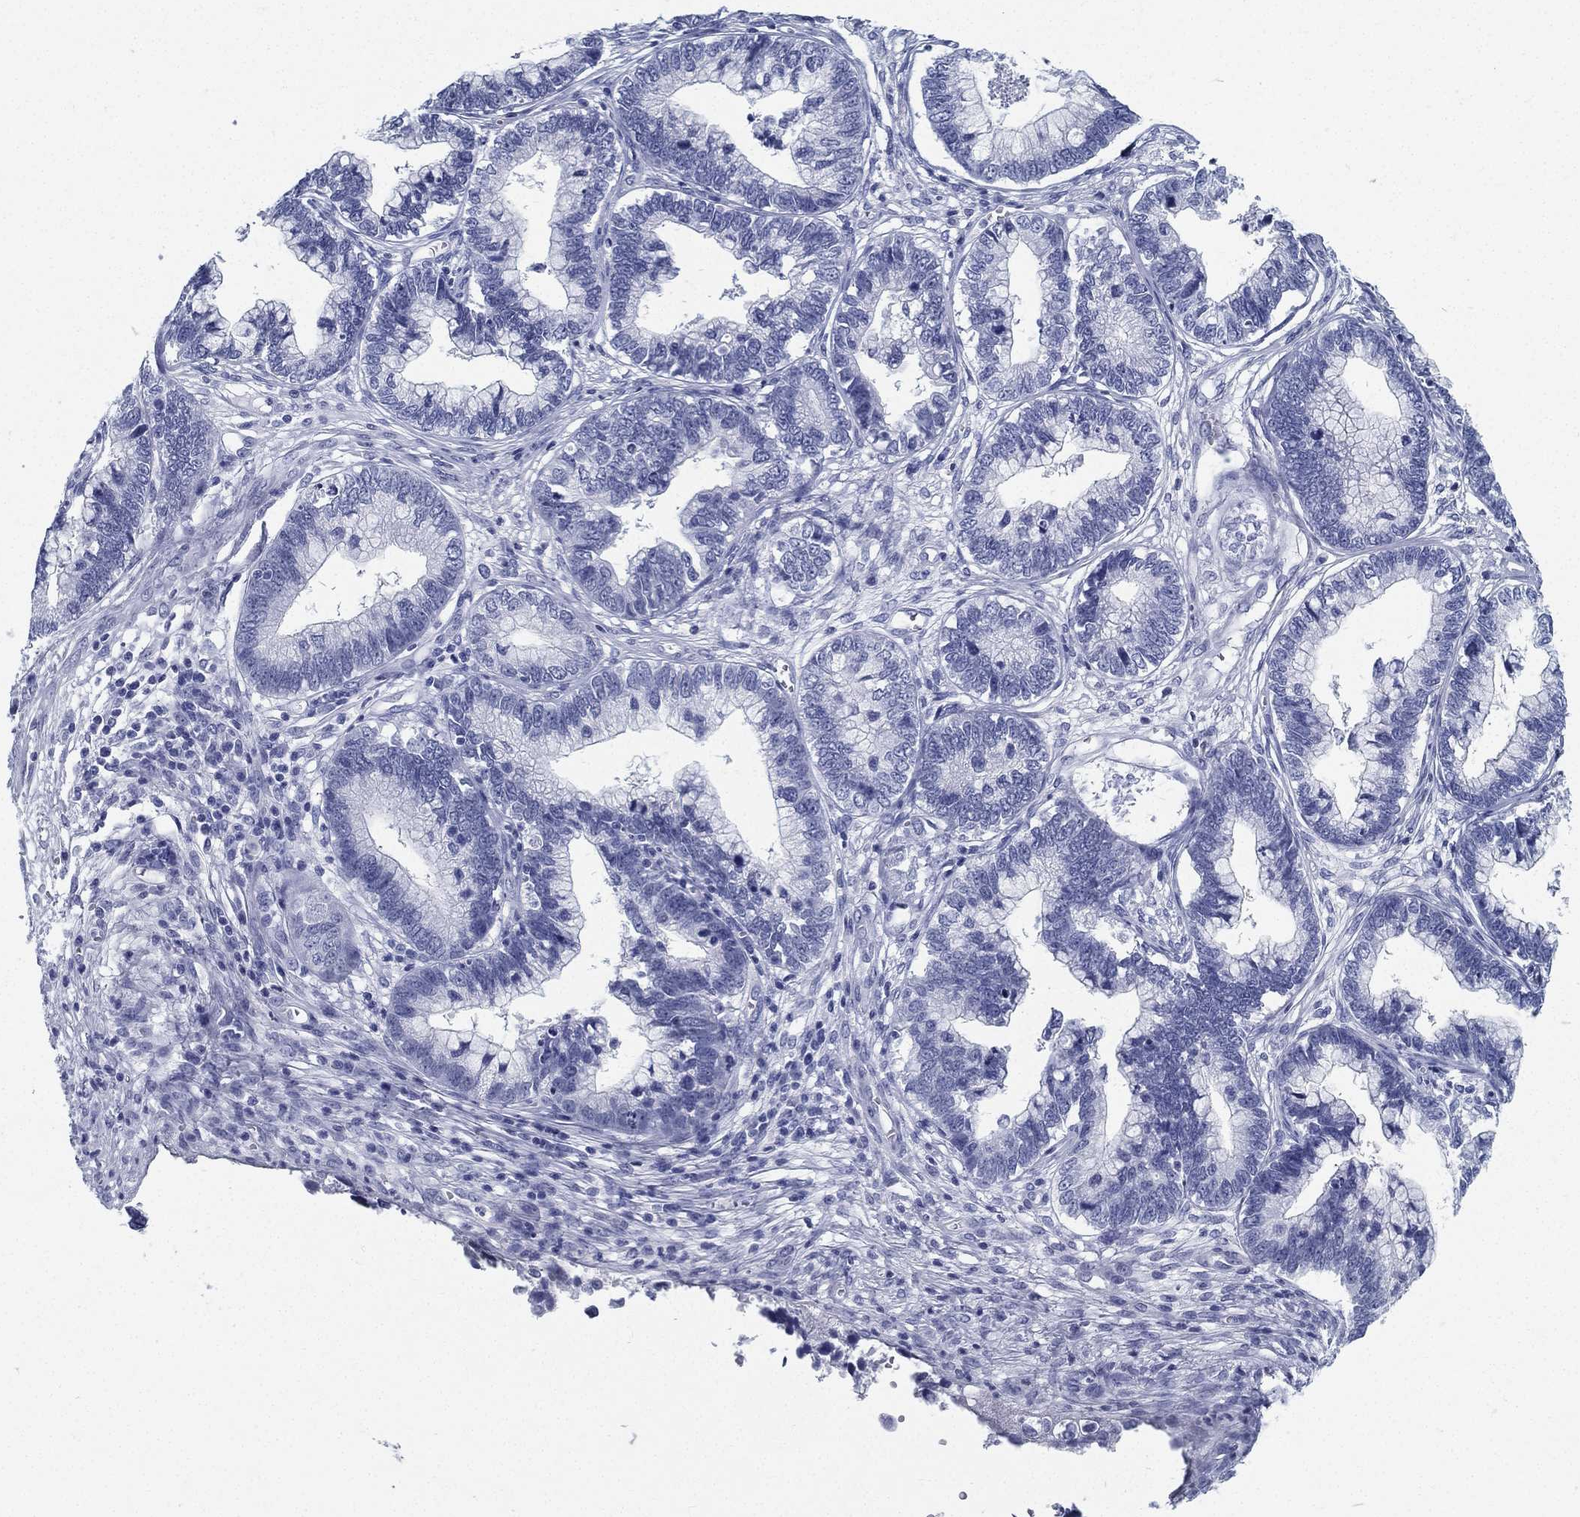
{"staining": {"intensity": "negative", "quantity": "none", "location": "none"}, "tissue": "cervical cancer", "cell_type": "Tumor cells", "image_type": "cancer", "snomed": [{"axis": "morphology", "description": "Adenocarcinoma, NOS"}, {"axis": "topography", "description": "Cervix"}], "caption": "This is a histopathology image of IHC staining of cervical cancer, which shows no staining in tumor cells.", "gene": "ATP1B2", "patient": {"sex": "female", "age": 44}}